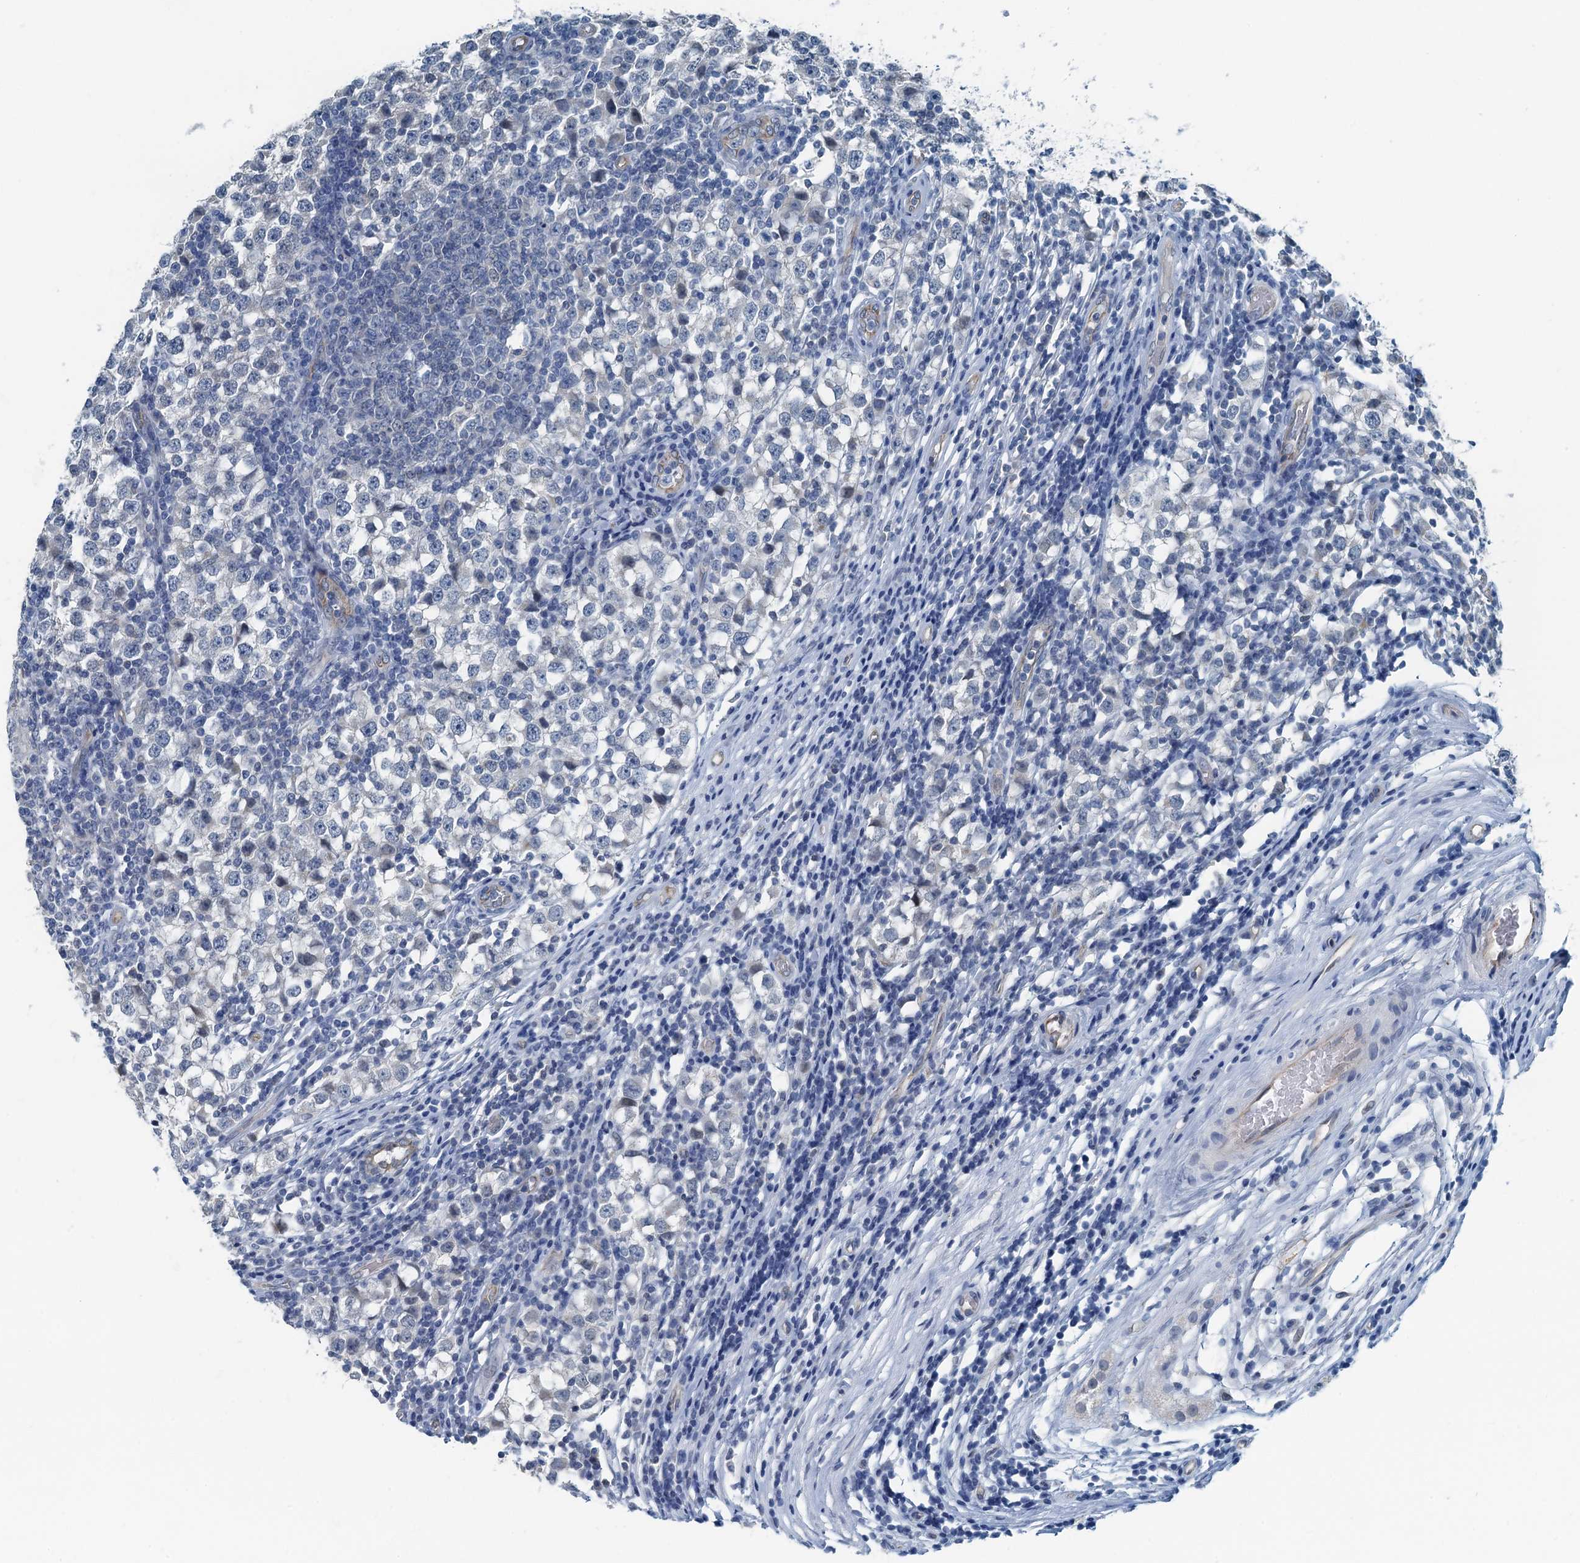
{"staining": {"intensity": "negative", "quantity": "none", "location": "none"}, "tissue": "testis cancer", "cell_type": "Tumor cells", "image_type": "cancer", "snomed": [{"axis": "morphology", "description": "Seminoma, NOS"}, {"axis": "topography", "description": "Testis"}], "caption": "High power microscopy image of an immunohistochemistry histopathology image of seminoma (testis), revealing no significant staining in tumor cells.", "gene": "GFOD2", "patient": {"sex": "male", "age": 65}}